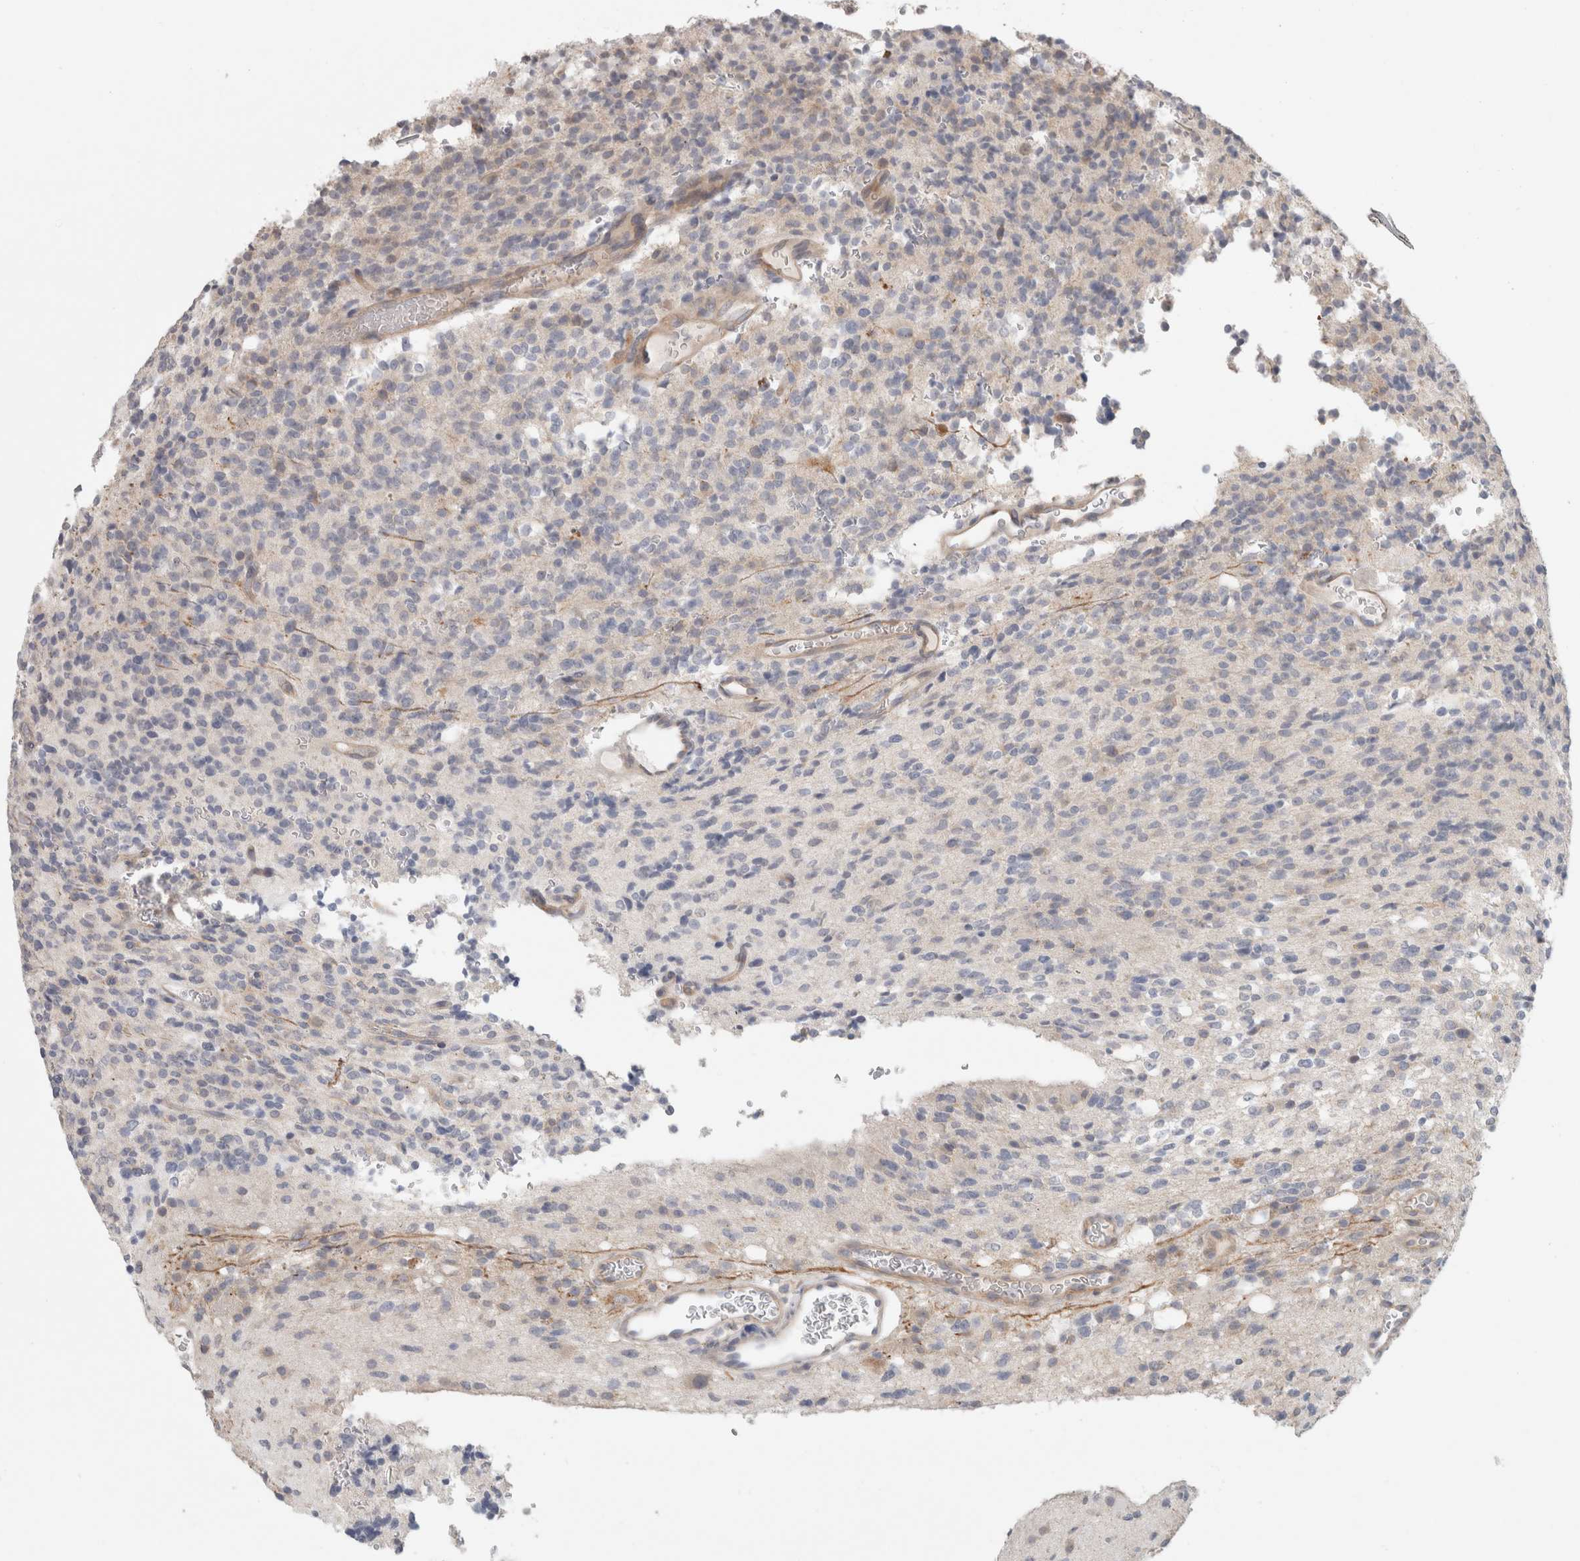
{"staining": {"intensity": "negative", "quantity": "none", "location": "none"}, "tissue": "glioma", "cell_type": "Tumor cells", "image_type": "cancer", "snomed": [{"axis": "morphology", "description": "Glioma, malignant, High grade"}, {"axis": "topography", "description": "Brain"}], "caption": "This is an IHC photomicrograph of human high-grade glioma (malignant). There is no positivity in tumor cells.", "gene": "RASAL2", "patient": {"sex": "male", "age": 34}}